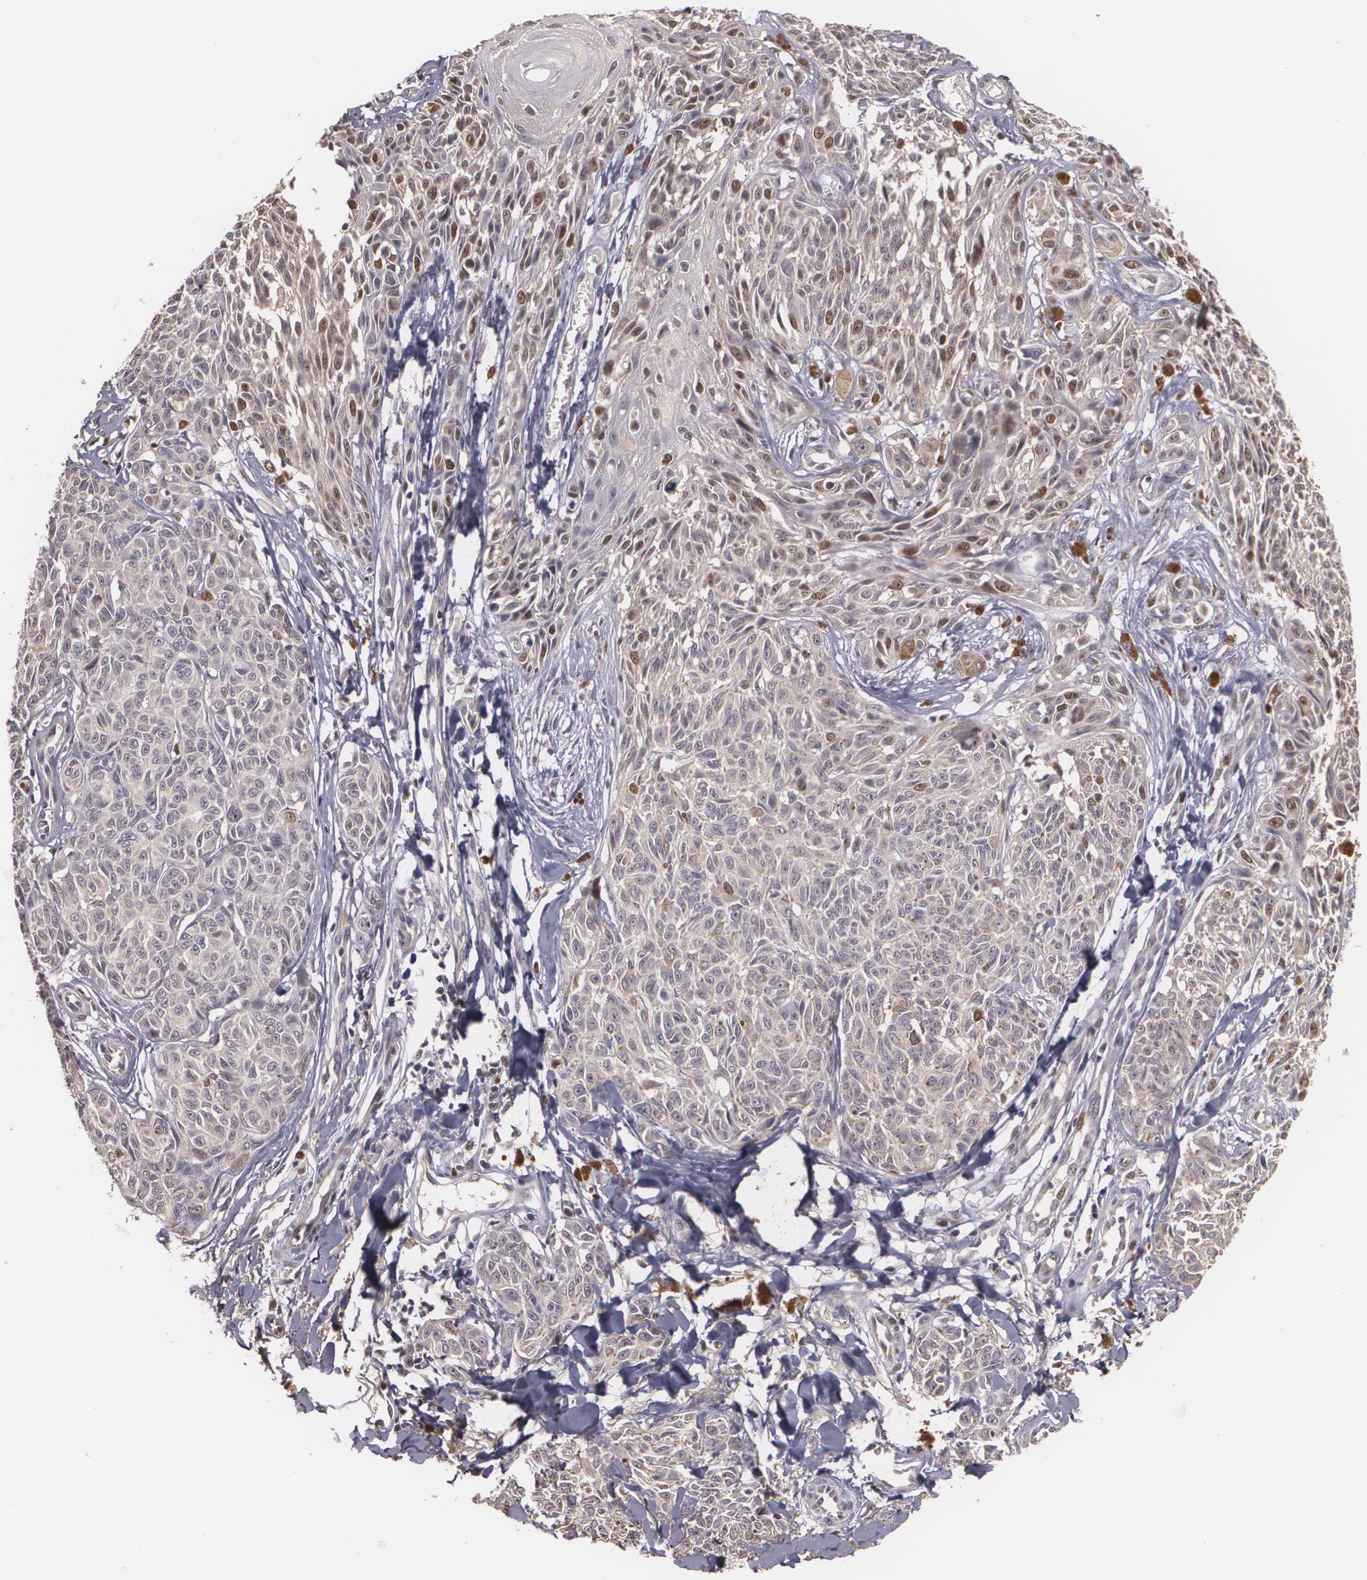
{"staining": {"intensity": "moderate", "quantity": "25%-75%", "location": "nuclear"}, "tissue": "melanoma", "cell_type": "Tumor cells", "image_type": "cancer", "snomed": [{"axis": "morphology", "description": "Malignant melanoma, NOS"}, {"axis": "topography", "description": "Skin"}], "caption": "A histopathology image of melanoma stained for a protein reveals moderate nuclear brown staining in tumor cells. The staining was performed using DAB (3,3'-diaminobenzidine), with brown indicating positive protein expression. Nuclei are stained blue with hematoxylin.", "gene": "BRCA1", "patient": {"sex": "female", "age": 77}}